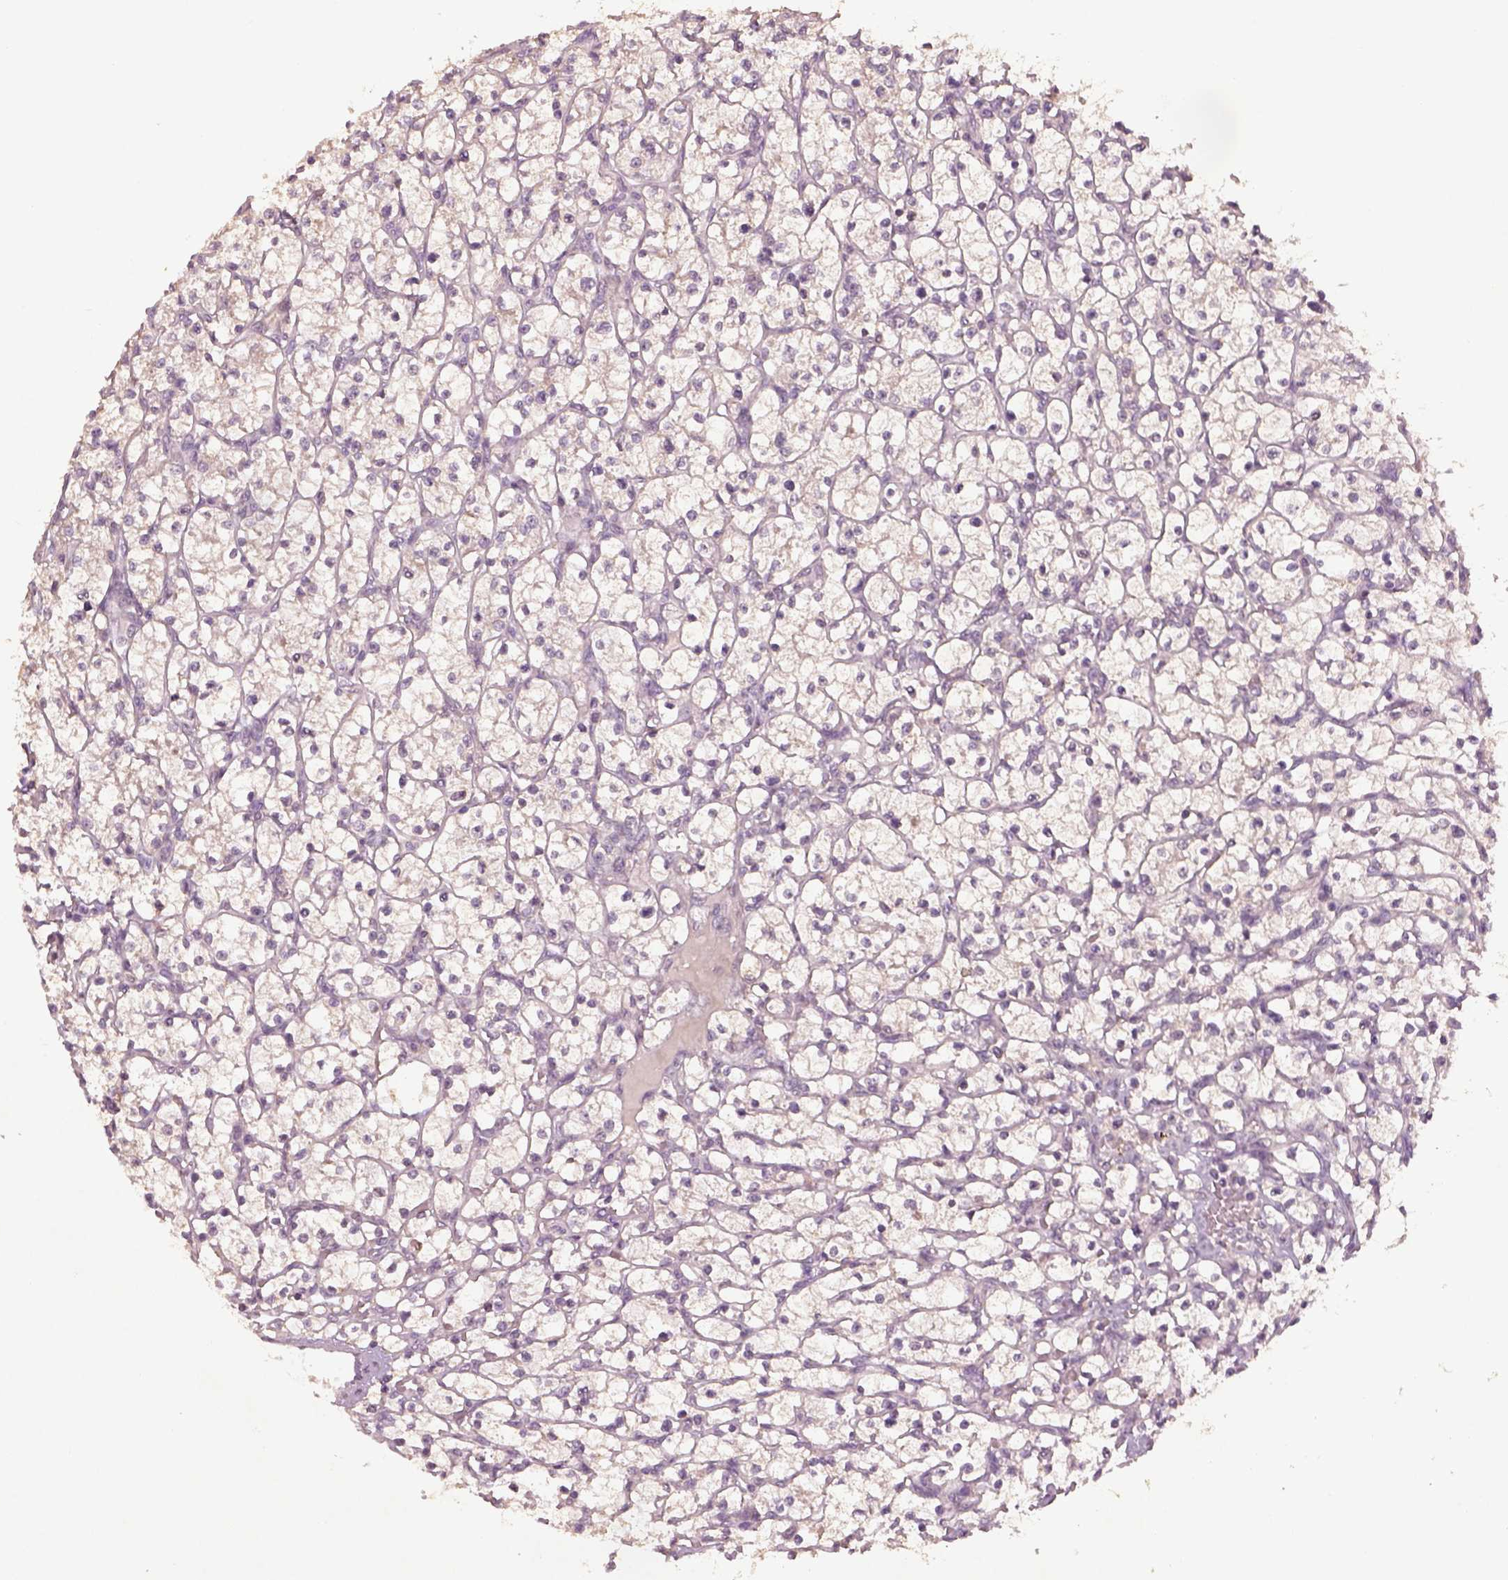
{"staining": {"intensity": "negative", "quantity": "none", "location": "none"}, "tissue": "renal cancer", "cell_type": "Tumor cells", "image_type": "cancer", "snomed": [{"axis": "morphology", "description": "Adenocarcinoma, NOS"}, {"axis": "topography", "description": "Kidney"}], "caption": "Human renal adenocarcinoma stained for a protein using IHC reveals no positivity in tumor cells.", "gene": "GDNF", "patient": {"sex": "female", "age": 64}}